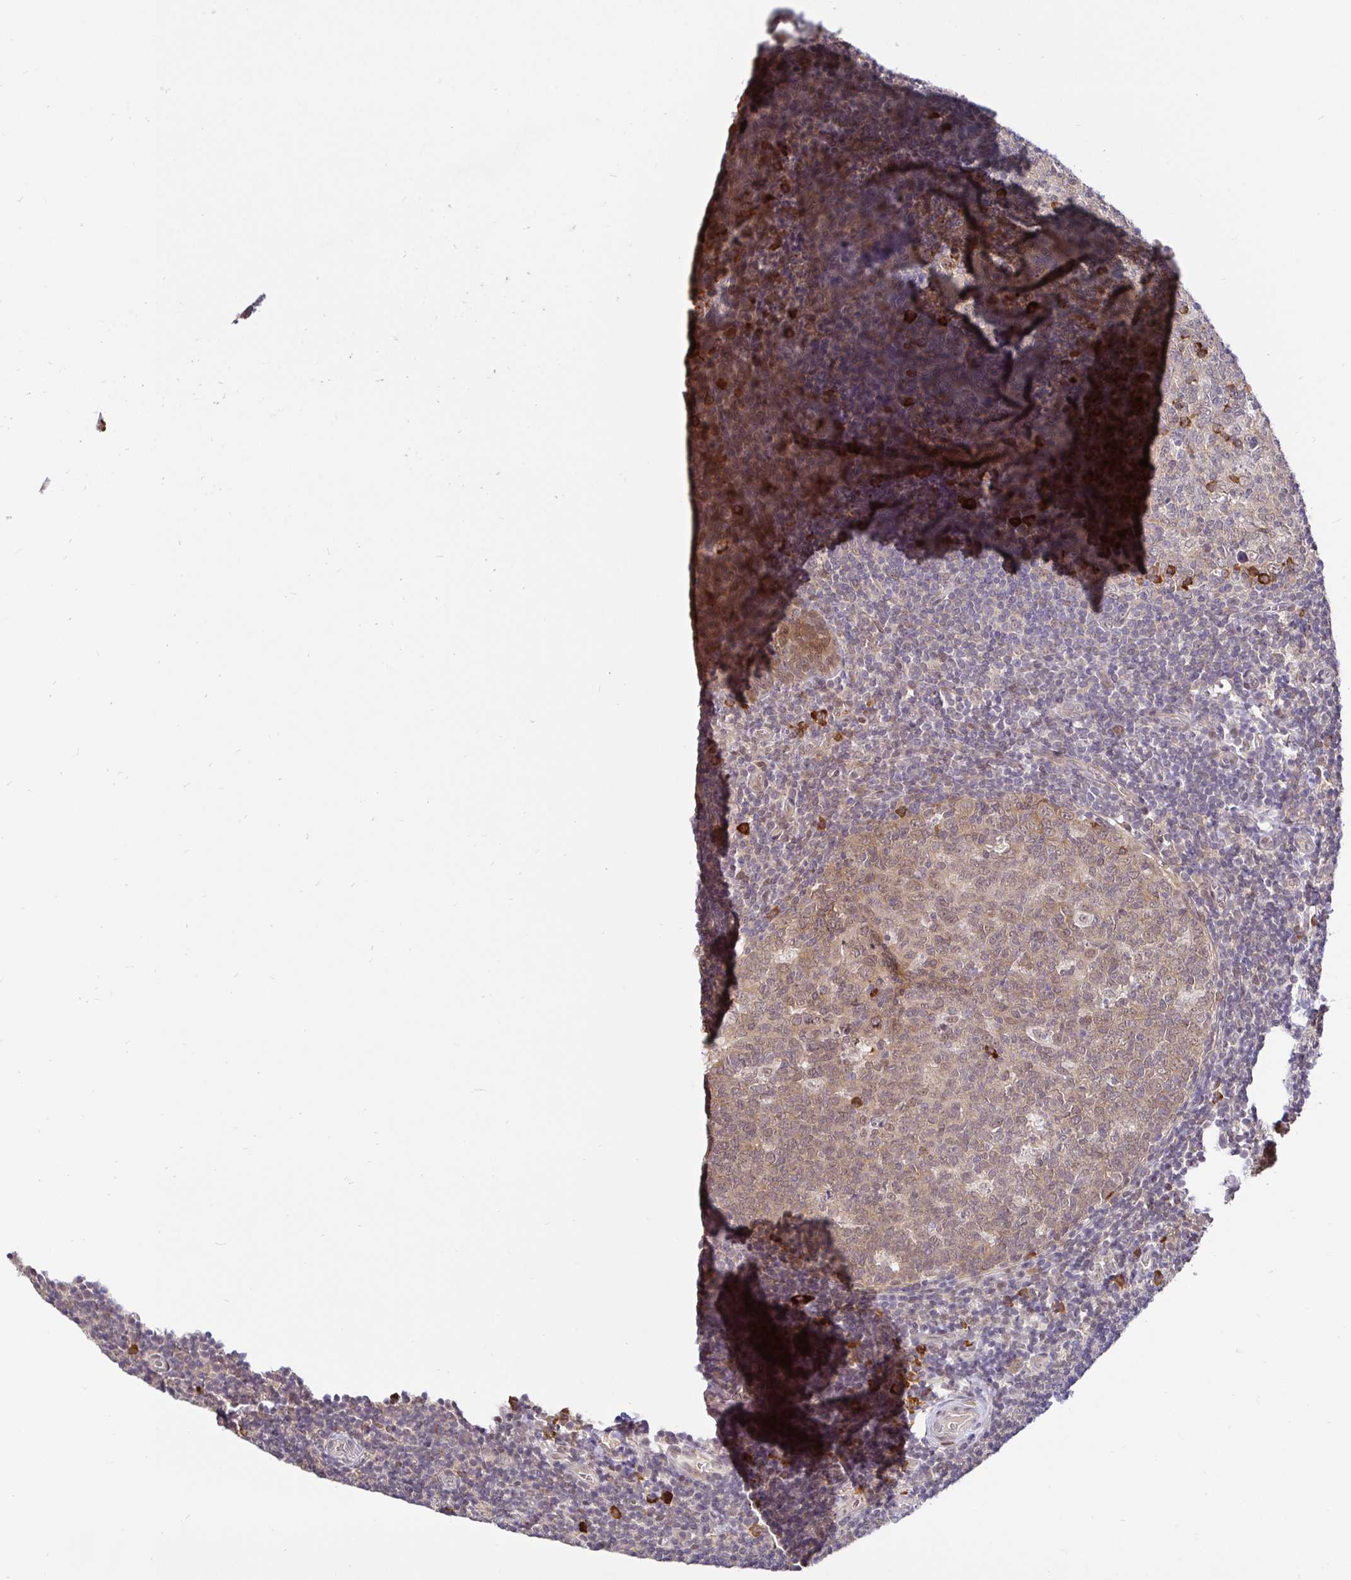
{"staining": {"intensity": "weak", "quantity": ">75%", "location": "cytoplasmic/membranous,nuclear"}, "tissue": "tonsil", "cell_type": "Germinal center cells", "image_type": "normal", "snomed": [{"axis": "morphology", "description": "Normal tissue, NOS"}, {"axis": "morphology", "description": "Inflammation, NOS"}, {"axis": "topography", "description": "Tonsil"}], "caption": "Immunohistochemical staining of normal tonsil displays >75% levels of weak cytoplasmic/membranous,nuclear protein positivity in about >75% of germinal center cells.", "gene": "LMO4", "patient": {"sex": "female", "age": 31}}